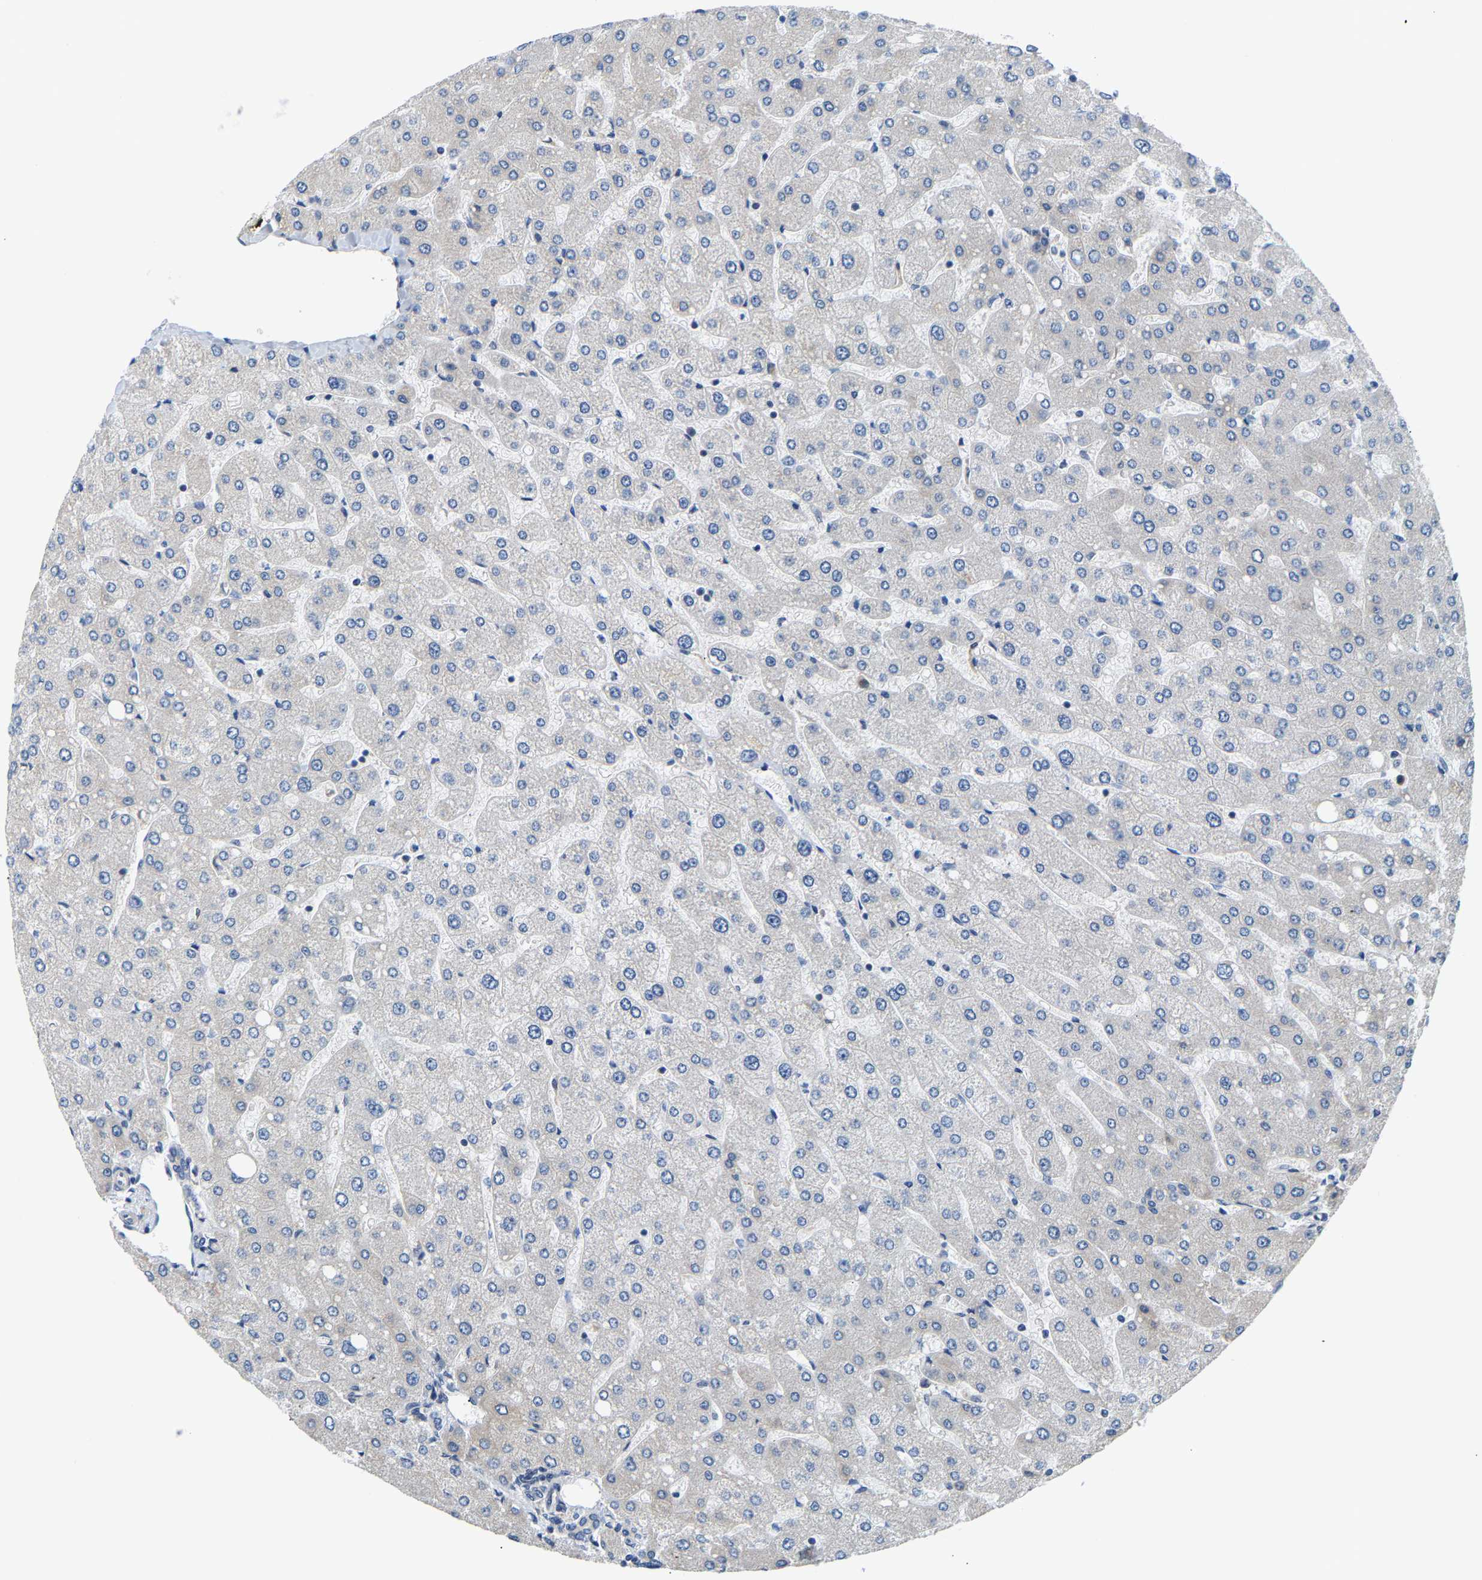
{"staining": {"intensity": "negative", "quantity": "none", "location": "none"}, "tissue": "liver", "cell_type": "Cholangiocytes", "image_type": "normal", "snomed": [{"axis": "morphology", "description": "Normal tissue, NOS"}, {"axis": "topography", "description": "Liver"}], "caption": "The immunohistochemistry (IHC) histopathology image has no significant positivity in cholangiocytes of liver.", "gene": "ARHGEF12", "patient": {"sex": "male", "age": 55}}